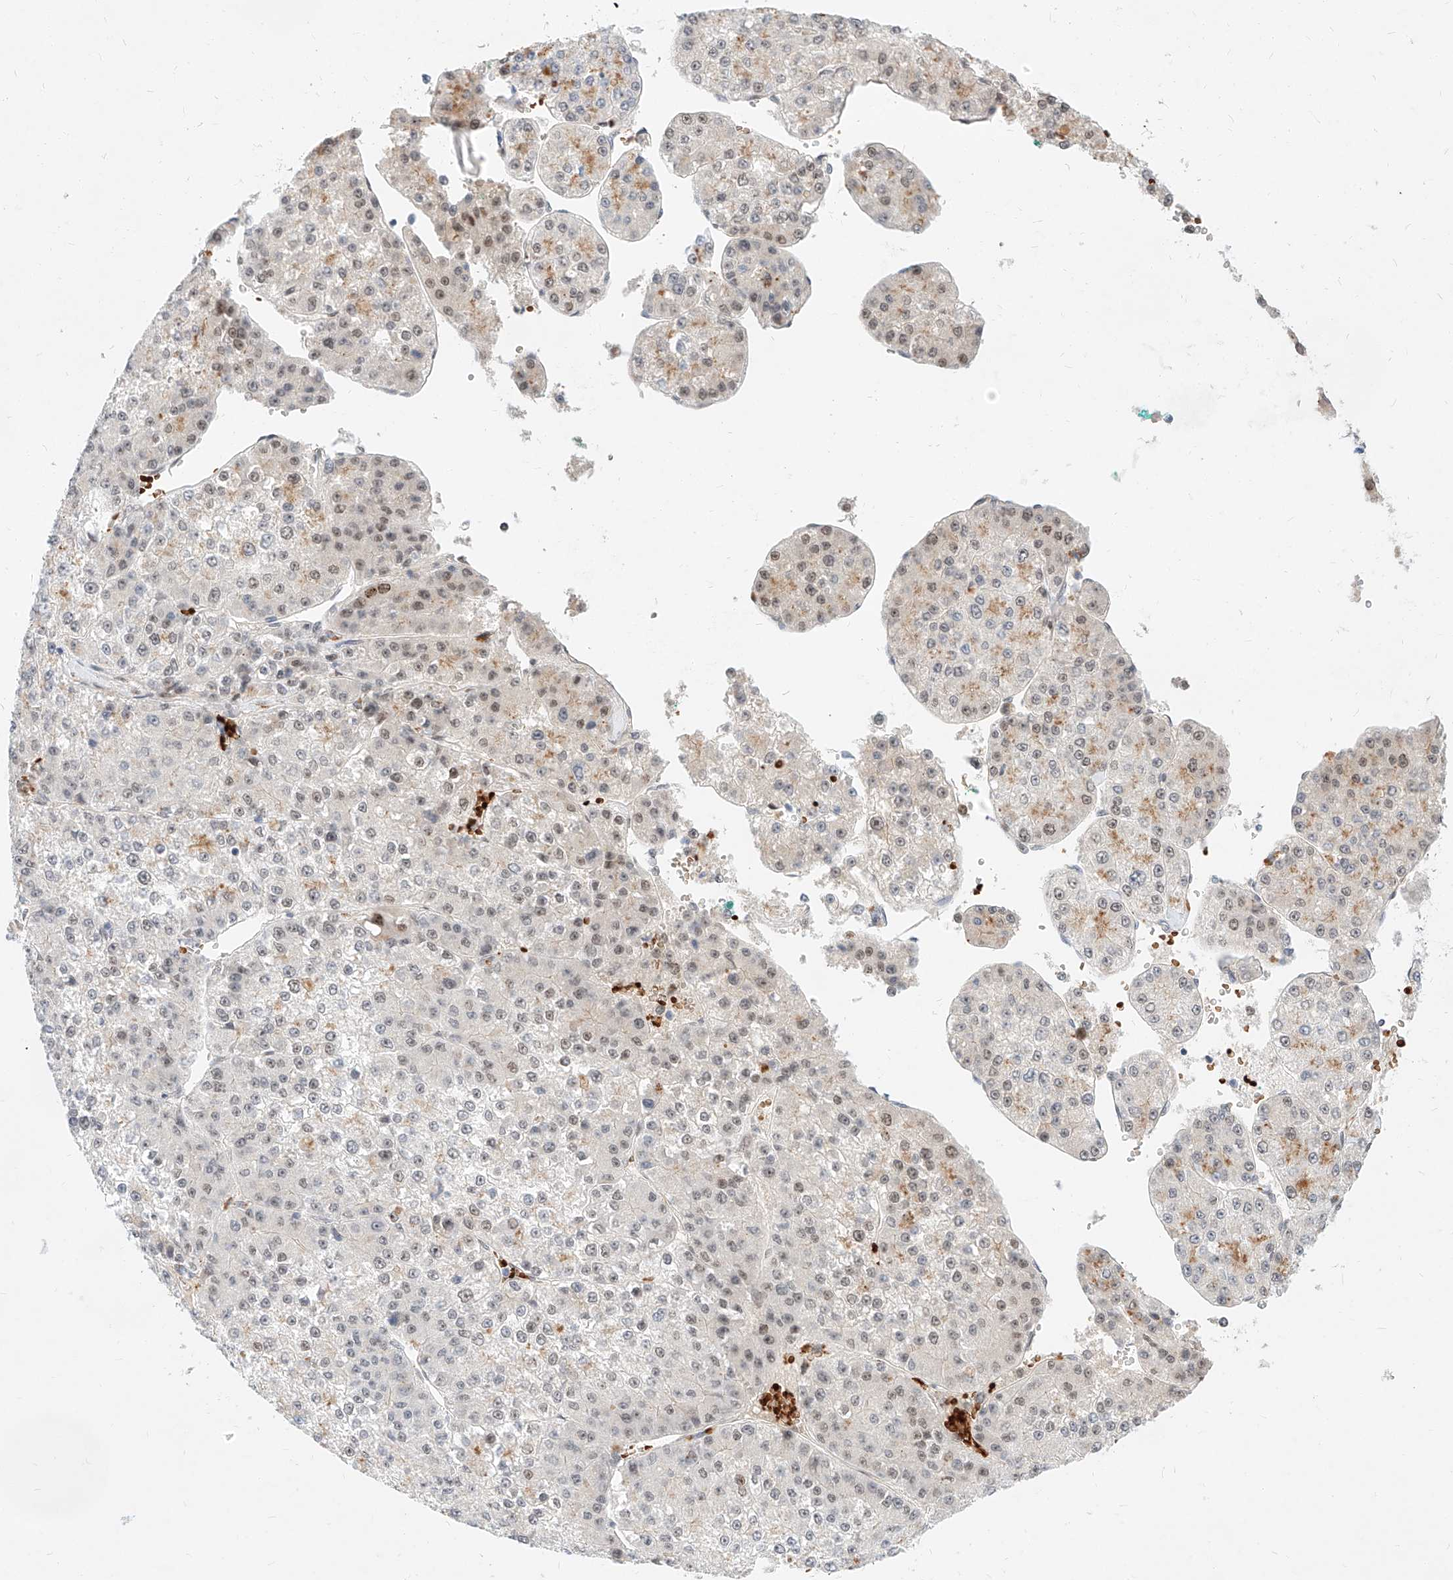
{"staining": {"intensity": "weak", "quantity": "25%-75%", "location": "nuclear"}, "tissue": "liver cancer", "cell_type": "Tumor cells", "image_type": "cancer", "snomed": [{"axis": "morphology", "description": "Carcinoma, Hepatocellular, NOS"}, {"axis": "topography", "description": "Liver"}], "caption": "There is low levels of weak nuclear positivity in tumor cells of liver cancer, as demonstrated by immunohistochemical staining (brown color).", "gene": "CBX8", "patient": {"sex": "female", "age": 73}}